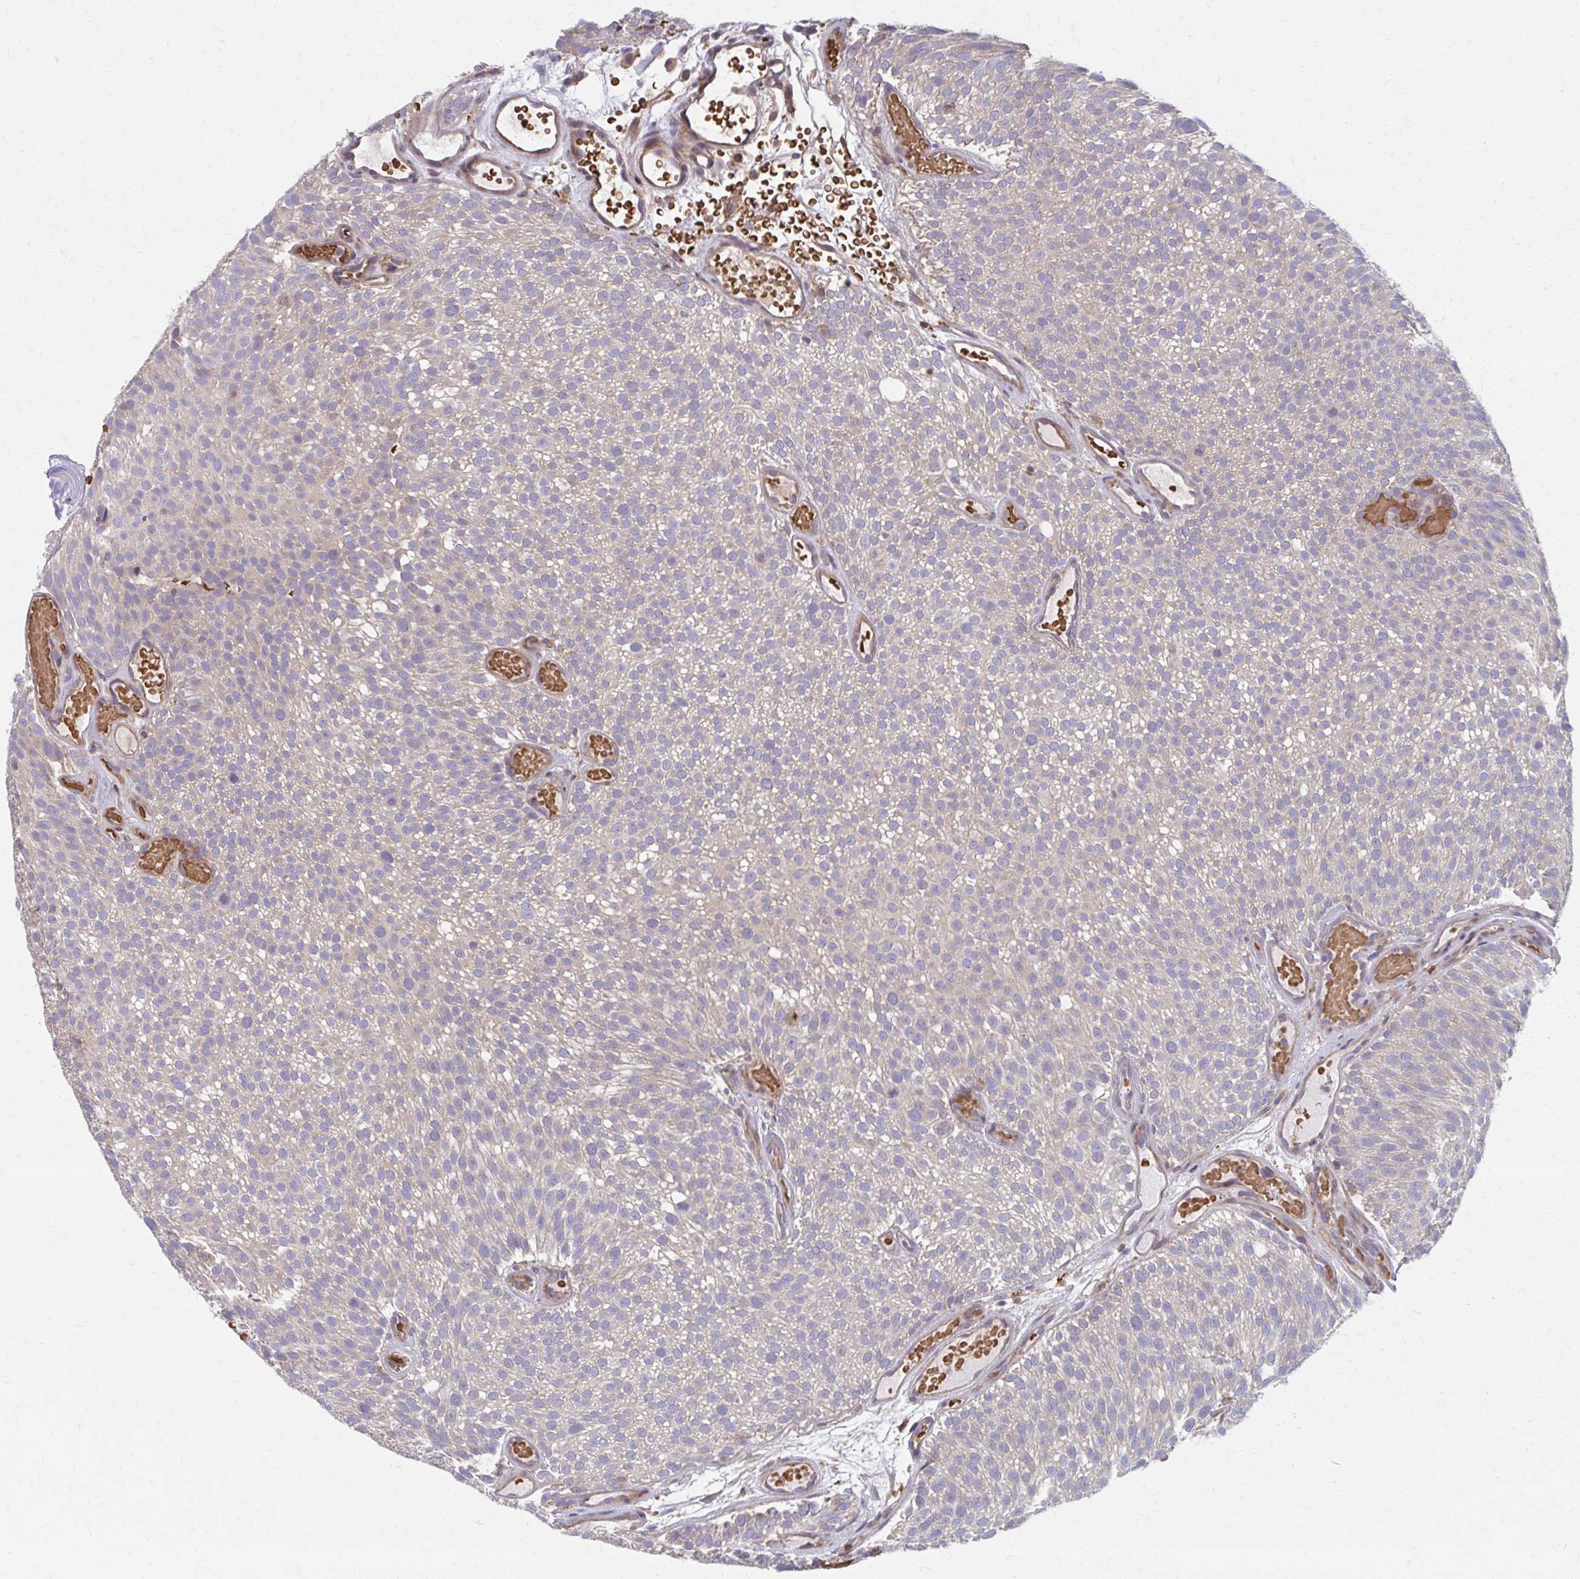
{"staining": {"intensity": "negative", "quantity": "none", "location": "none"}, "tissue": "urothelial cancer", "cell_type": "Tumor cells", "image_type": "cancer", "snomed": [{"axis": "morphology", "description": "Urothelial carcinoma, Low grade"}, {"axis": "topography", "description": "Urinary bladder"}], "caption": "This is a histopathology image of immunohistochemistry staining of urothelial carcinoma (low-grade), which shows no positivity in tumor cells.", "gene": "MMP14", "patient": {"sex": "male", "age": 78}}